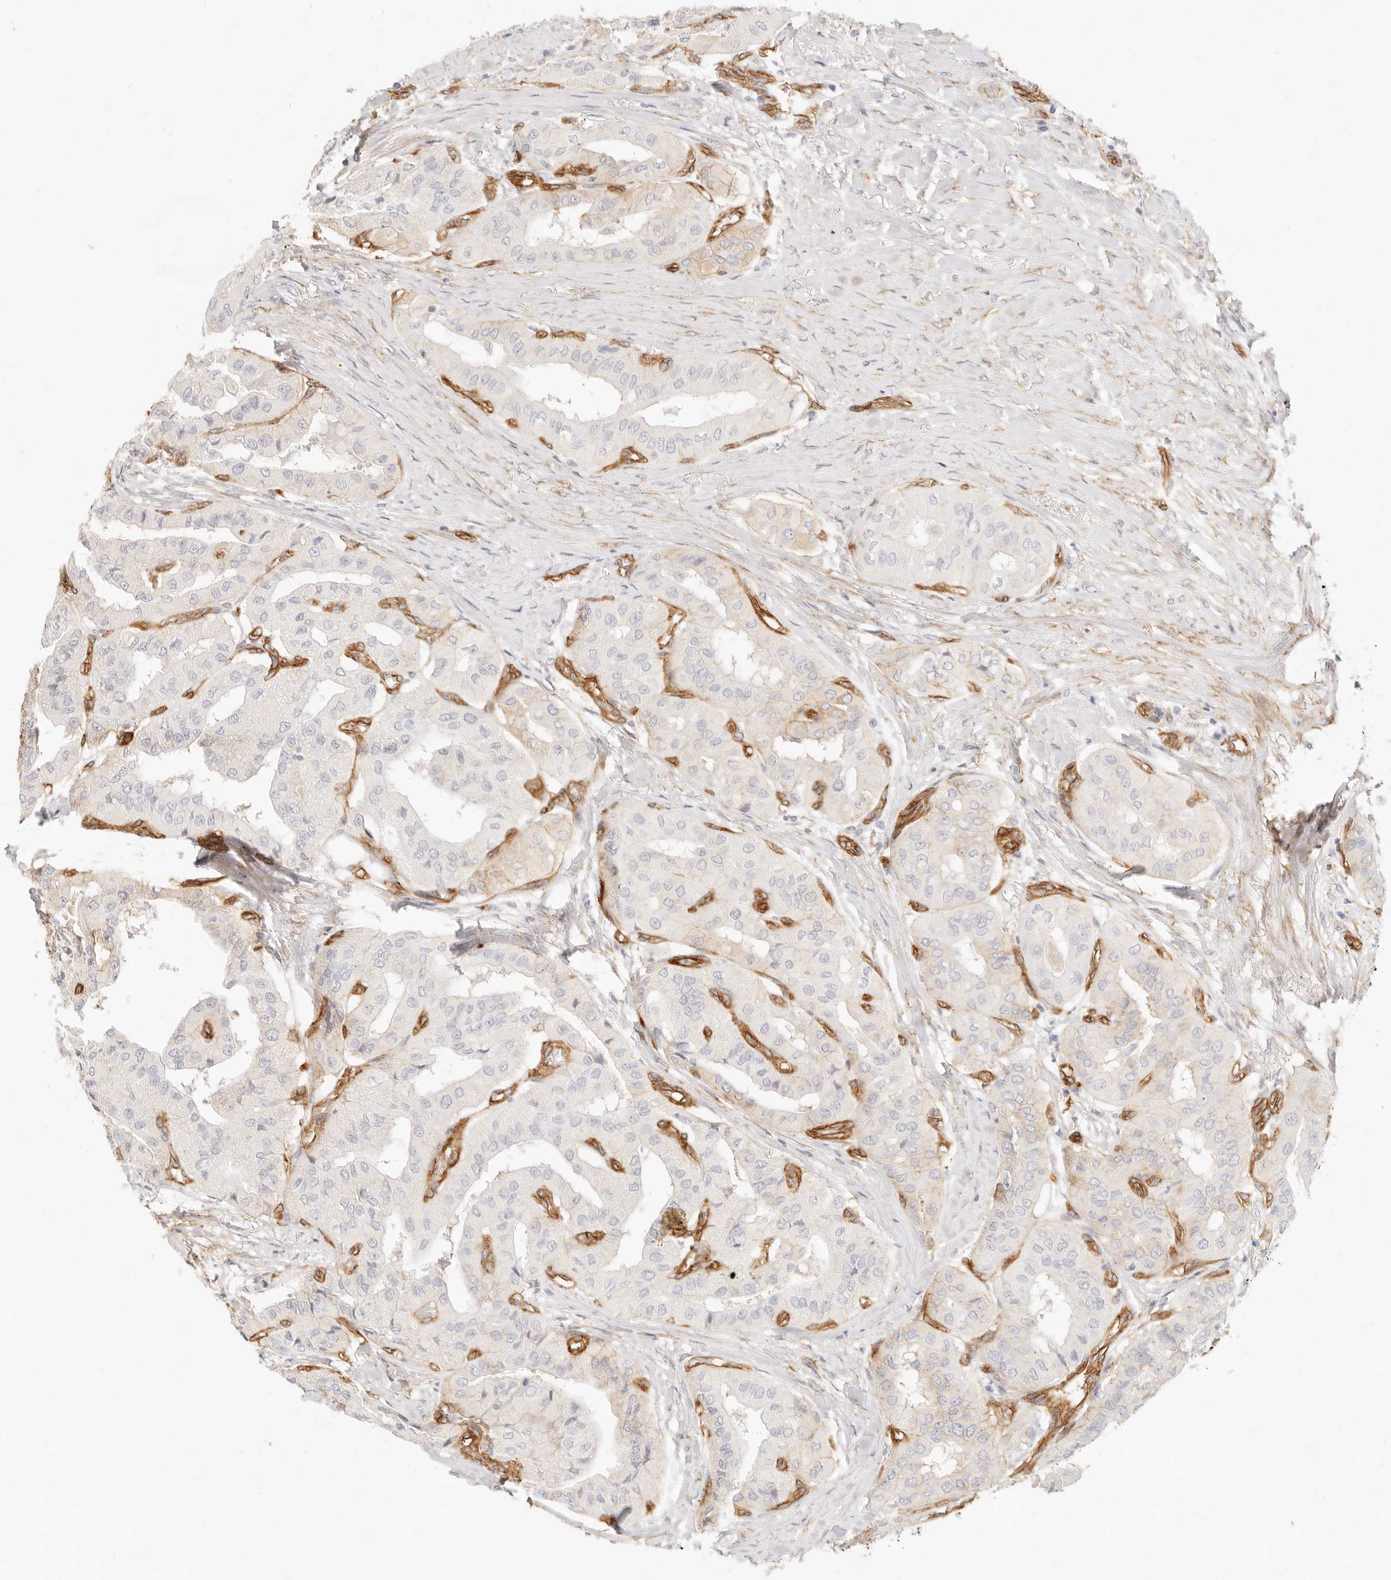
{"staining": {"intensity": "negative", "quantity": "none", "location": "none"}, "tissue": "thyroid cancer", "cell_type": "Tumor cells", "image_type": "cancer", "snomed": [{"axis": "morphology", "description": "Papillary adenocarcinoma, NOS"}, {"axis": "topography", "description": "Thyroid gland"}], "caption": "Immunohistochemistry micrograph of thyroid cancer (papillary adenocarcinoma) stained for a protein (brown), which exhibits no positivity in tumor cells.", "gene": "NUS1", "patient": {"sex": "female", "age": 59}}